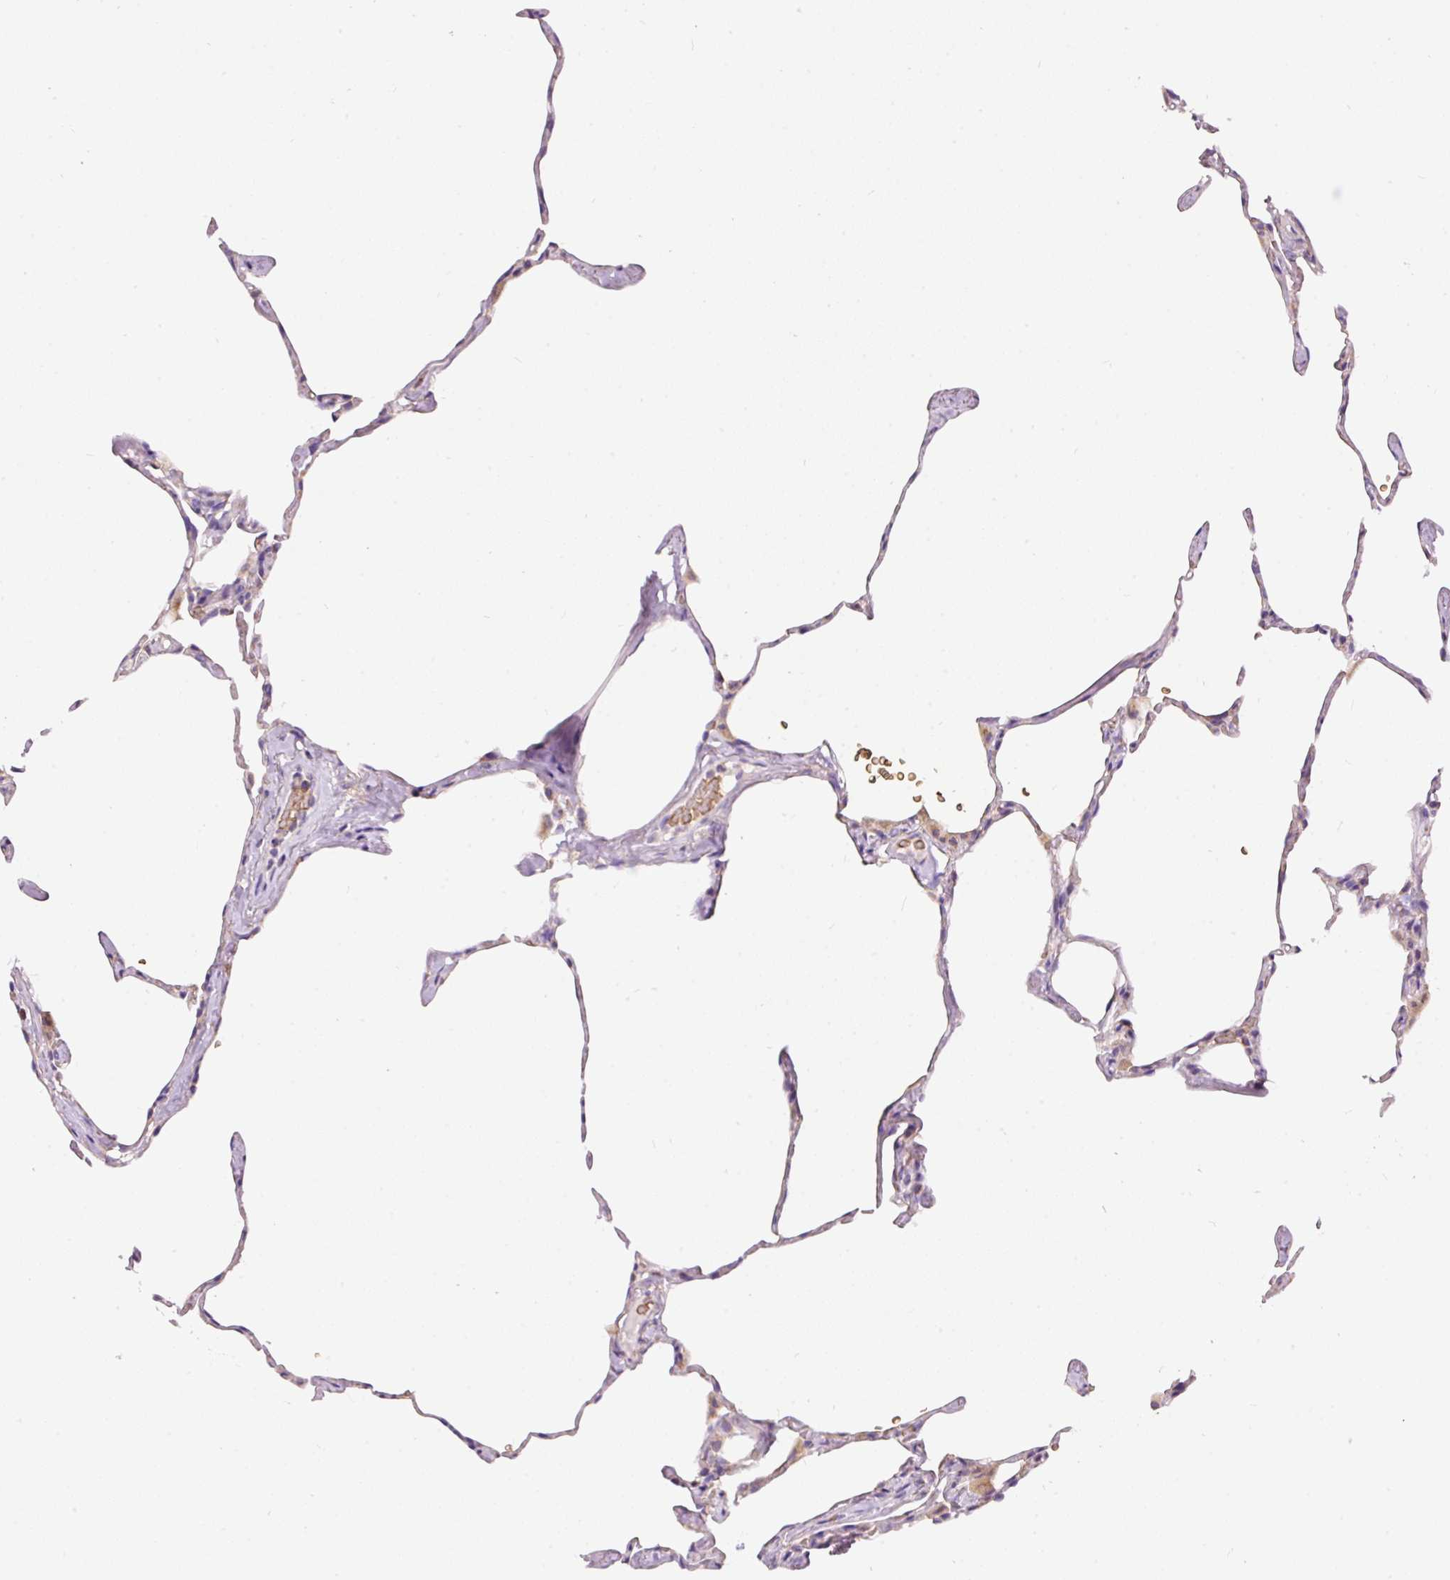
{"staining": {"intensity": "weak", "quantity": "25%-75%", "location": "cytoplasmic/membranous"}, "tissue": "lung", "cell_type": "Alveolar cells", "image_type": "normal", "snomed": [{"axis": "morphology", "description": "Normal tissue, NOS"}, {"axis": "topography", "description": "Lung"}], "caption": "The micrograph shows immunohistochemical staining of normal lung. There is weak cytoplasmic/membranous positivity is seen in approximately 25%-75% of alveolar cells. Immunohistochemistry stains the protein in brown and the nuclei are stained blue.", "gene": "PRRC2A", "patient": {"sex": "male", "age": 65}}